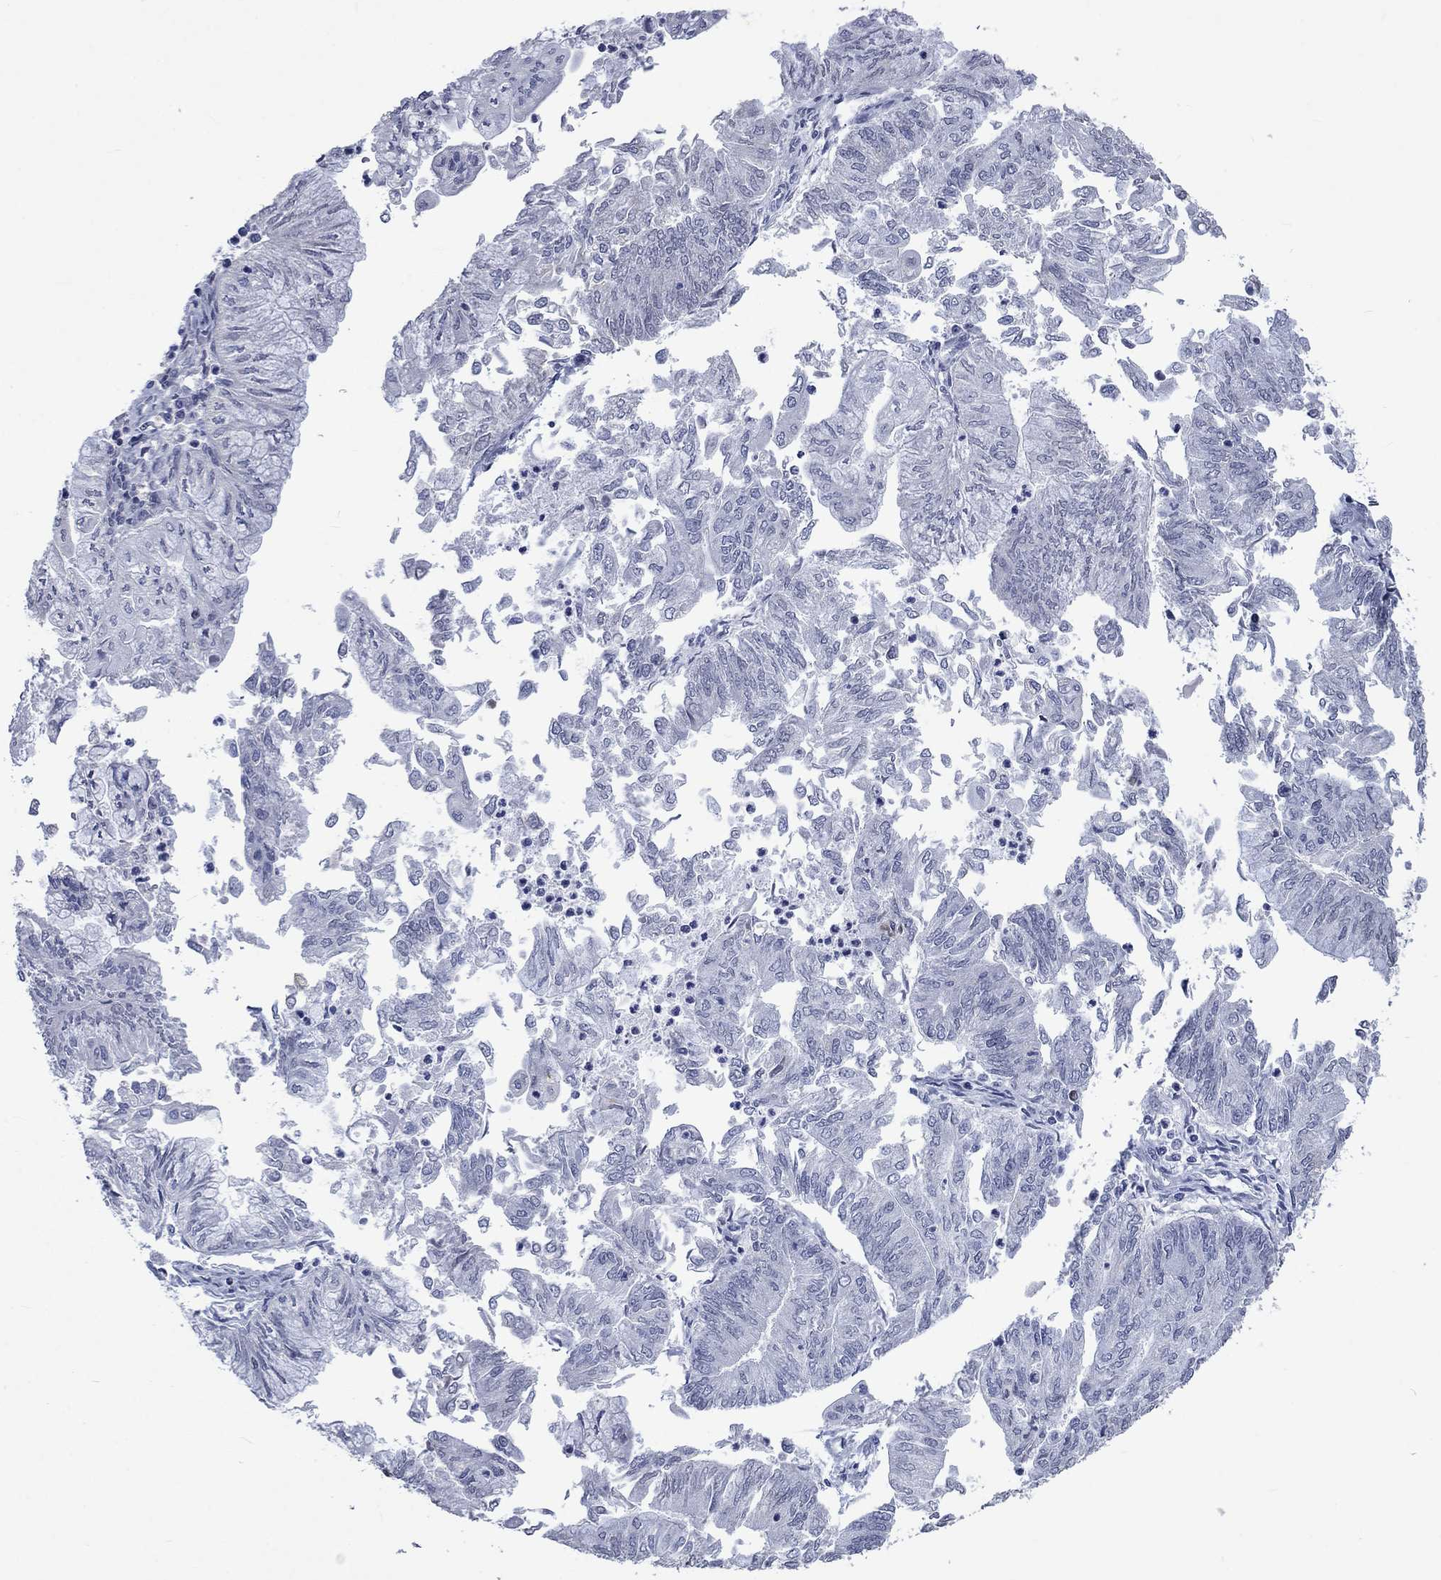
{"staining": {"intensity": "negative", "quantity": "none", "location": "none"}, "tissue": "endometrial cancer", "cell_type": "Tumor cells", "image_type": "cancer", "snomed": [{"axis": "morphology", "description": "Adenocarcinoma, NOS"}, {"axis": "topography", "description": "Endometrium"}], "caption": "Protein analysis of endometrial adenocarcinoma displays no significant staining in tumor cells. The staining was performed using DAB (3,3'-diaminobenzidine) to visualize the protein expression in brown, while the nuclei were stained in blue with hematoxylin (Magnification: 20x).", "gene": "HCFC1", "patient": {"sex": "female", "age": 59}}